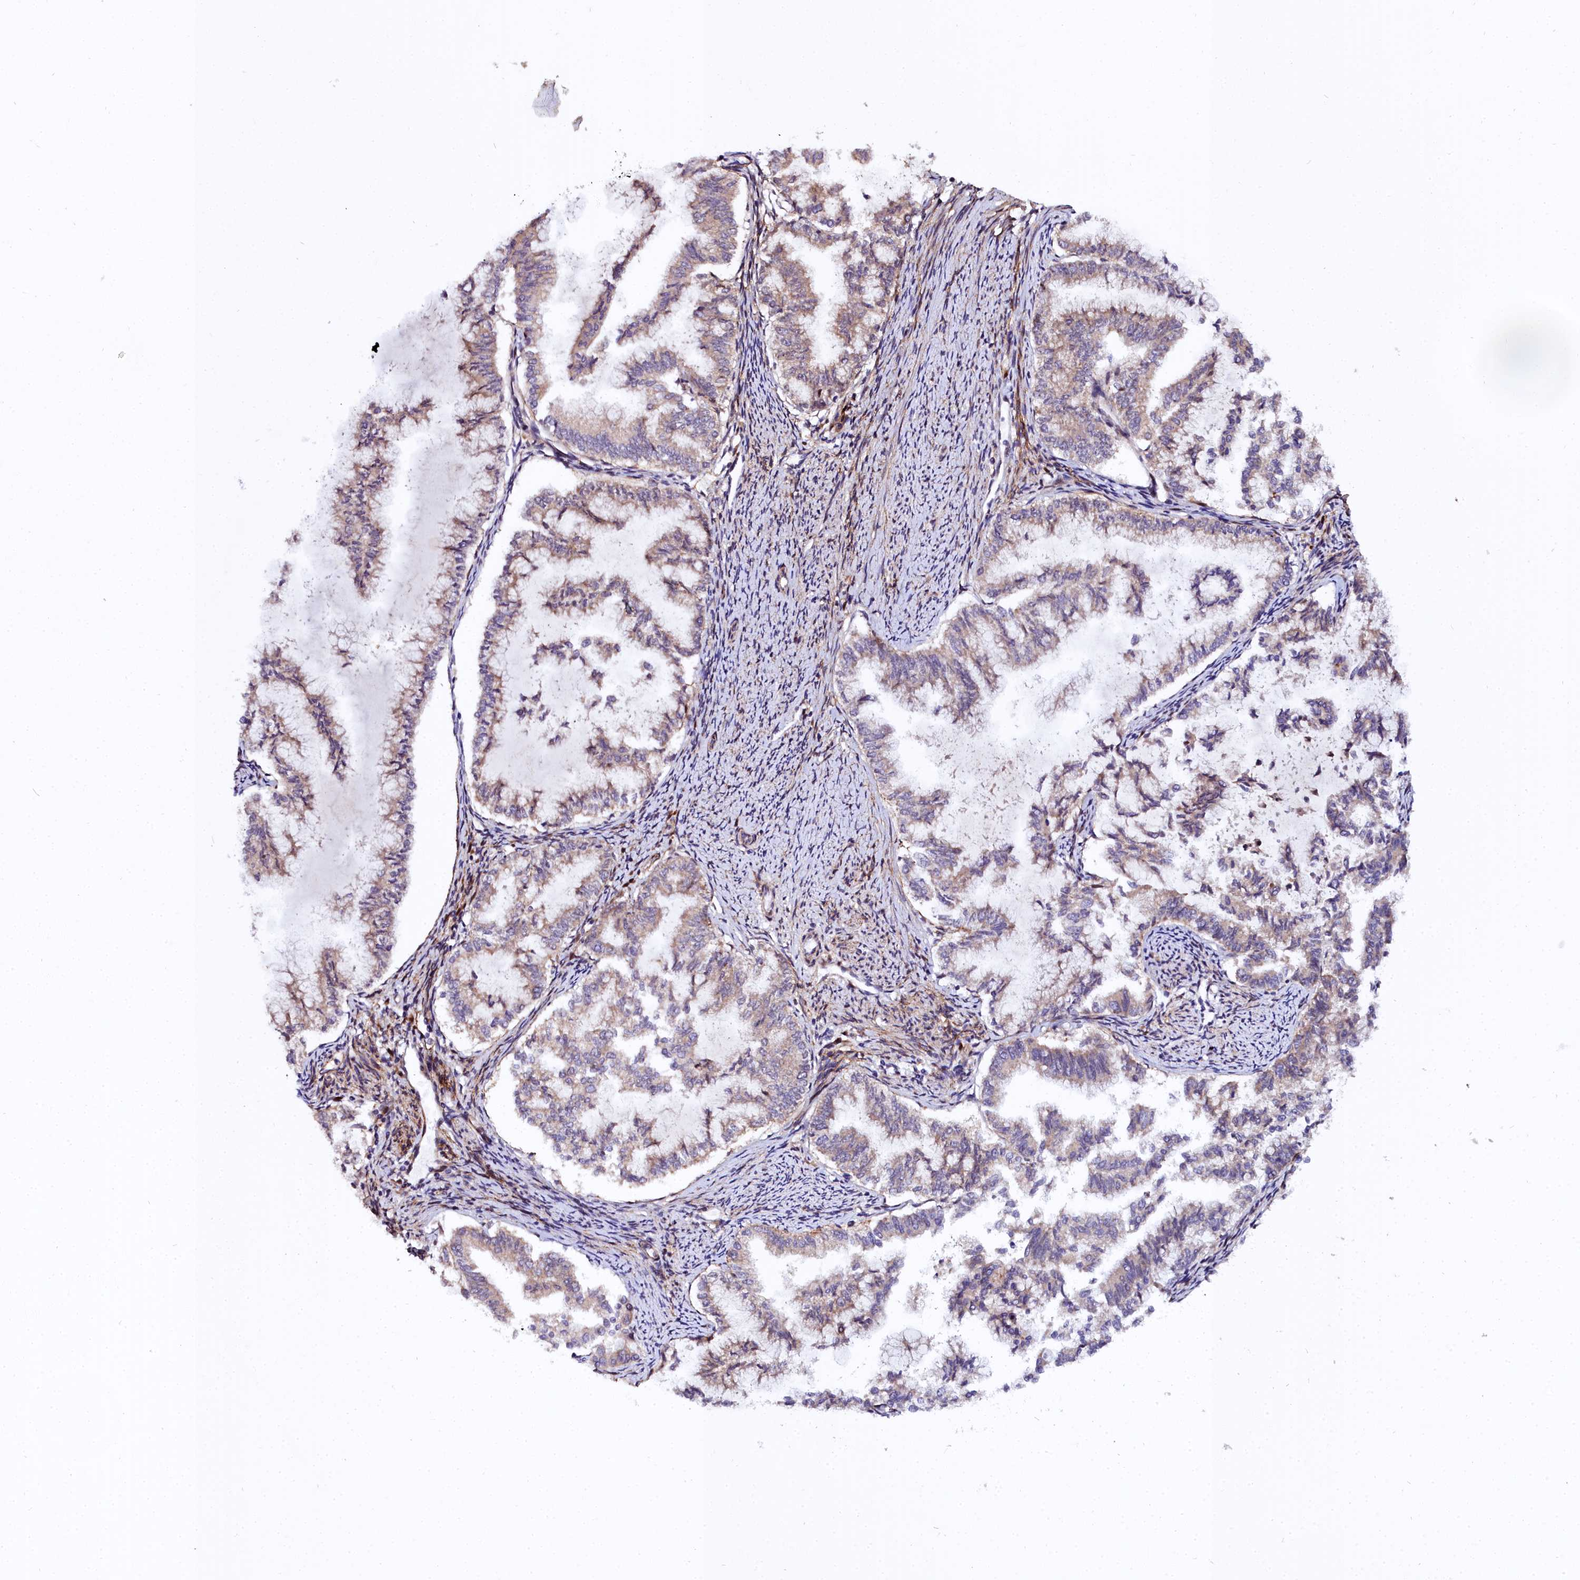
{"staining": {"intensity": "weak", "quantity": ">75%", "location": "cytoplasmic/membranous"}, "tissue": "endometrial cancer", "cell_type": "Tumor cells", "image_type": "cancer", "snomed": [{"axis": "morphology", "description": "Adenocarcinoma, NOS"}, {"axis": "topography", "description": "Endometrium"}], "caption": "Endometrial cancer (adenocarcinoma) was stained to show a protein in brown. There is low levels of weak cytoplasmic/membranous positivity in about >75% of tumor cells.", "gene": "MRPS11", "patient": {"sex": "female", "age": 79}}